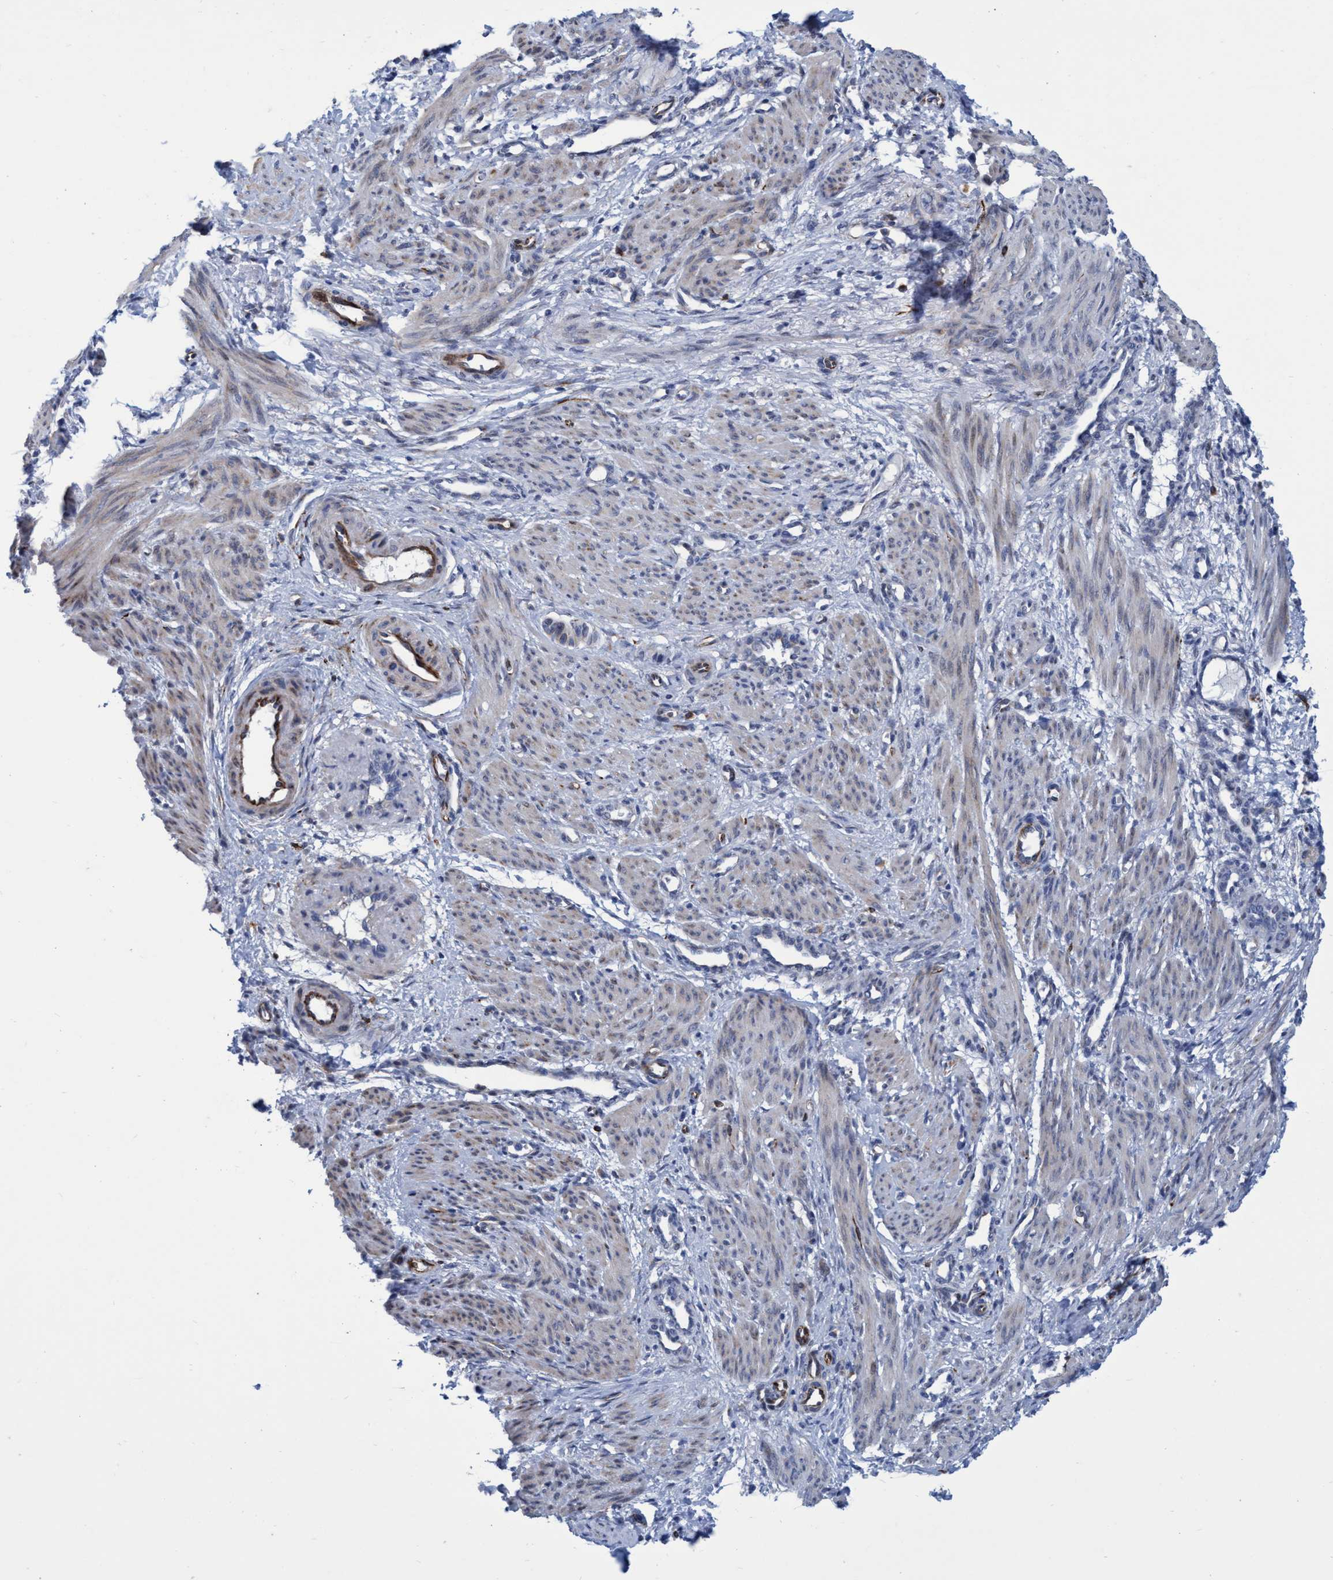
{"staining": {"intensity": "weak", "quantity": "25%-75%", "location": "cytoplasmic/membranous"}, "tissue": "smooth muscle", "cell_type": "Smooth muscle cells", "image_type": "normal", "snomed": [{"axis": "morphology", "description": "Normal tissue, NOS"}, {"axis": "topography", "description": "Endometrium"}], "caption": "Protein staining exhibits weak cytoplasmic/membranous positivity in about 25%-75% of smooth muscle cells in normal smooth muscle. (DAB IHC with brightfield microscopy, high magnification).", "gene": "SLC43A2", "patient": {"sex": "female", "age": 33}}